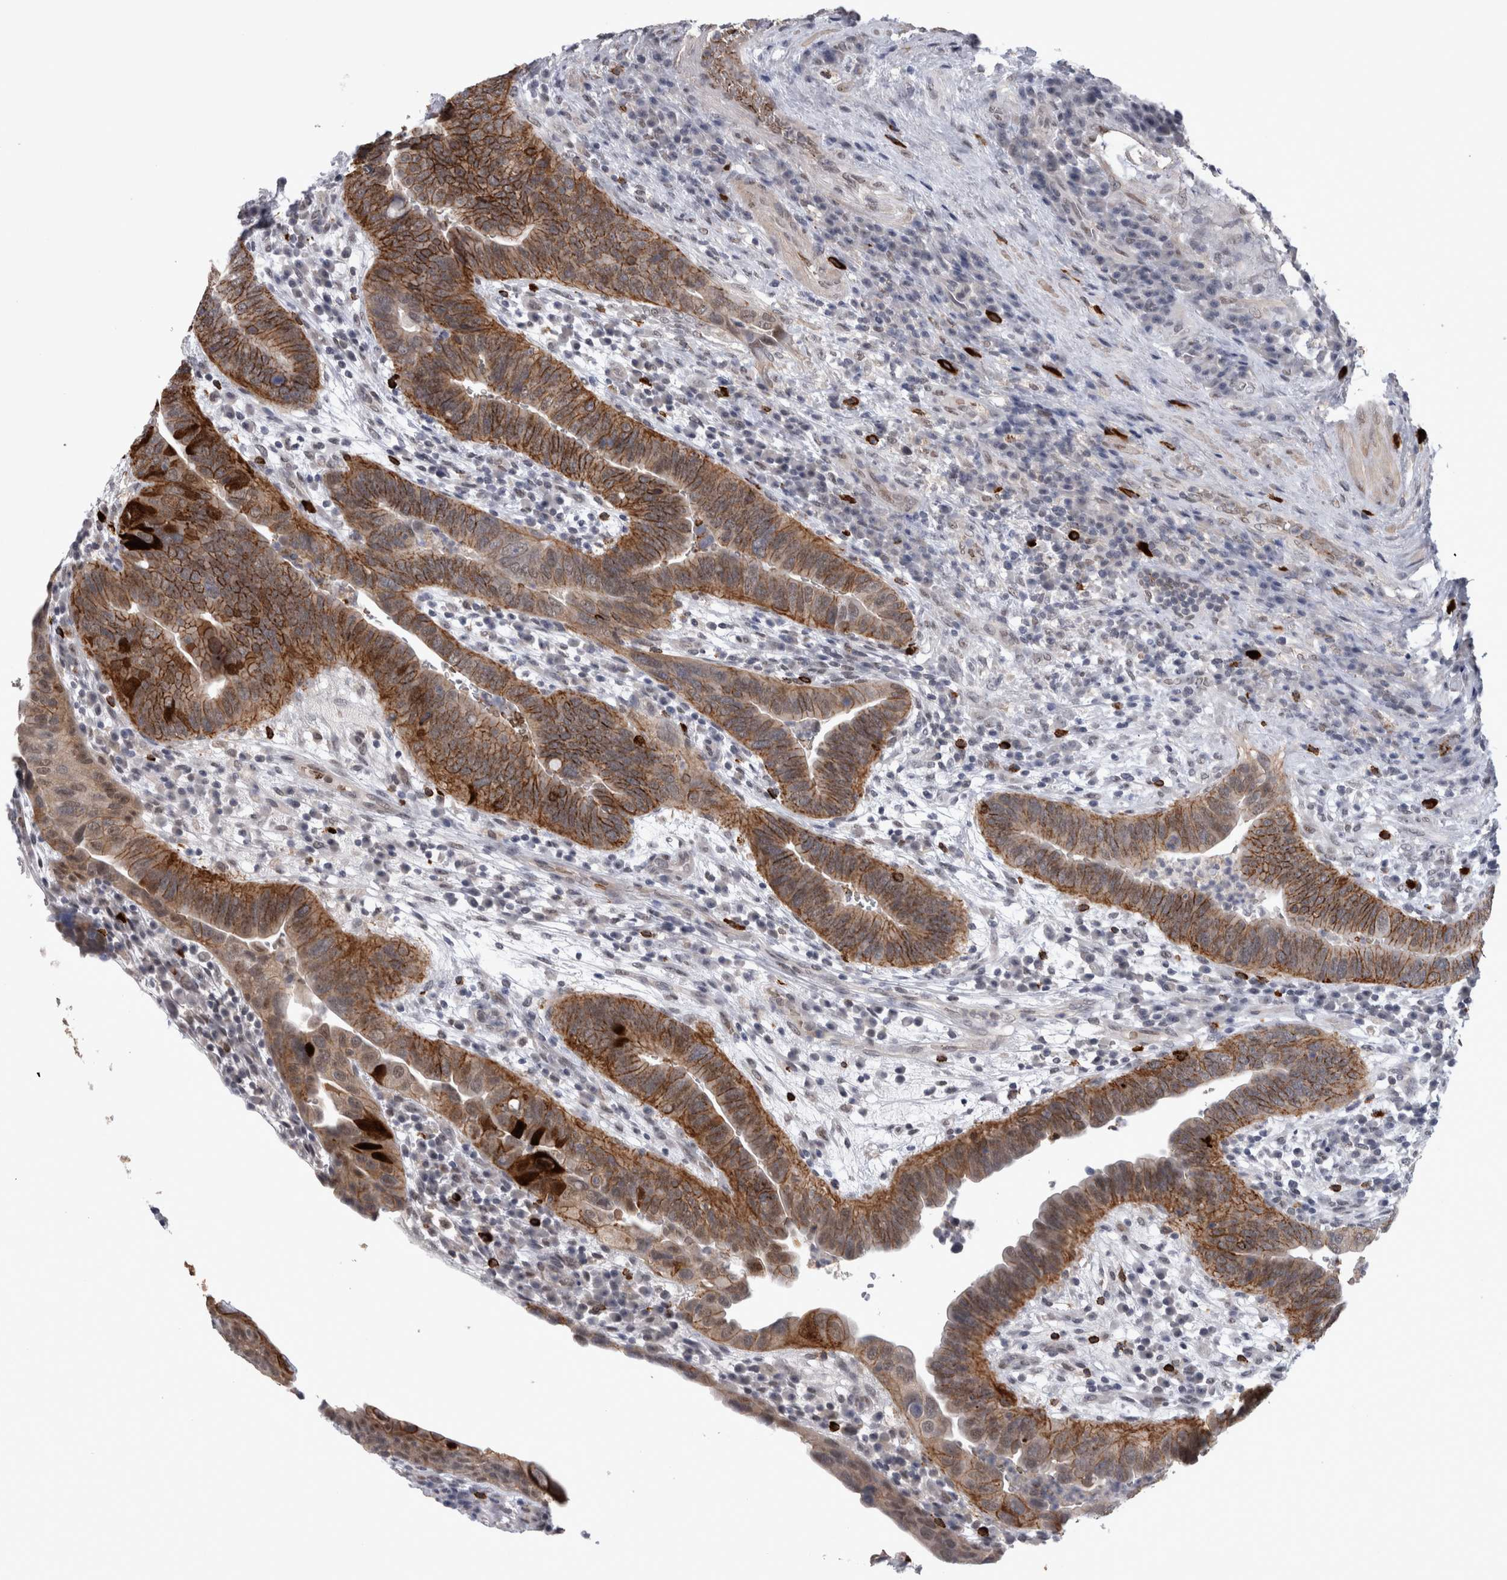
{"staining": {"intensity": "moderate", "quantity": ">75%", "location": "cytoplasmic/membranous"}, "tissue": "urothelial cancer", "cell_type": "Tumor cells", "image_type": "cancer", "snomed": [{"axis": "morphology", "description": "Urothelial carcinoma, High grade"}, {"axis": "topography", "description": "Urinary bladder"}], "caption": "Immunohistochemistry (IHC) staining of urothelial cancer, which shows medium levels of moderate cytoplasmic/membranous expression in about >75% of tumor cells indicating moderate cytoplasmic/membranous protein staining. The staining was performed using DAB (brown) for protein detection and nuclei were counterstained in hematoxylin (blue).", "gene": "PEBP4", "patient": {"sex": "female", "age": 82}}